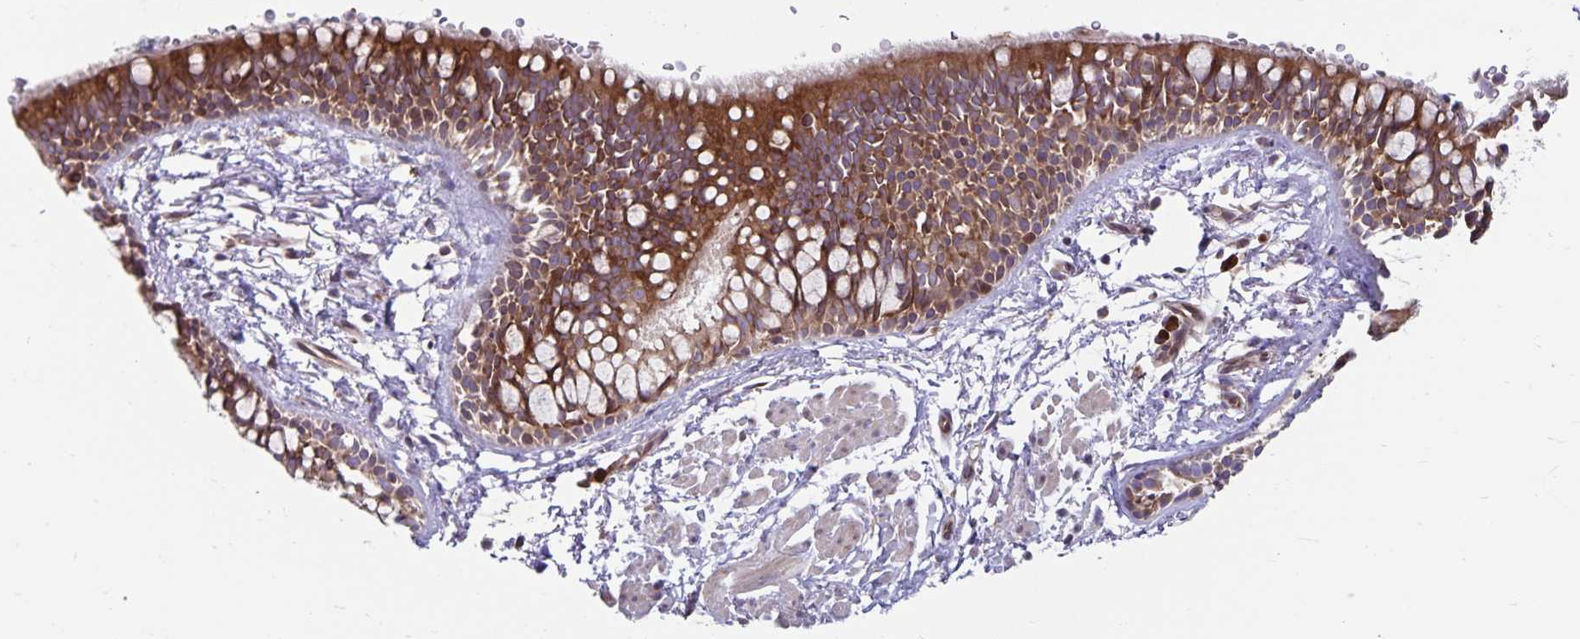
{"staining": {"intensity": "moderate", "quantity": ">75%", "location": "cytoplasmic/membranous"}, "tissue": "bronchus", "cell_type": "Respiratory epithelial cells", "image_type": "normal", "snomed": [{"axis": "morphology", "description": "Normal tissue, NOS"}, {"axis": "topography", "description": "Lymph node"}, {"axis": "topography", "description": "Cartilage tissue"}, {"axis": "topography", "description": "Bronchus"}], "caption": "Immunohistochemical staining of normal bronchus demonstrates >75% levels of moderate cytoplasmic/membranous protein positivity in about >75% of respiratory epithelial cells.", "gene": "SEC62", "patient": {"sex": "female", "age": 70}}